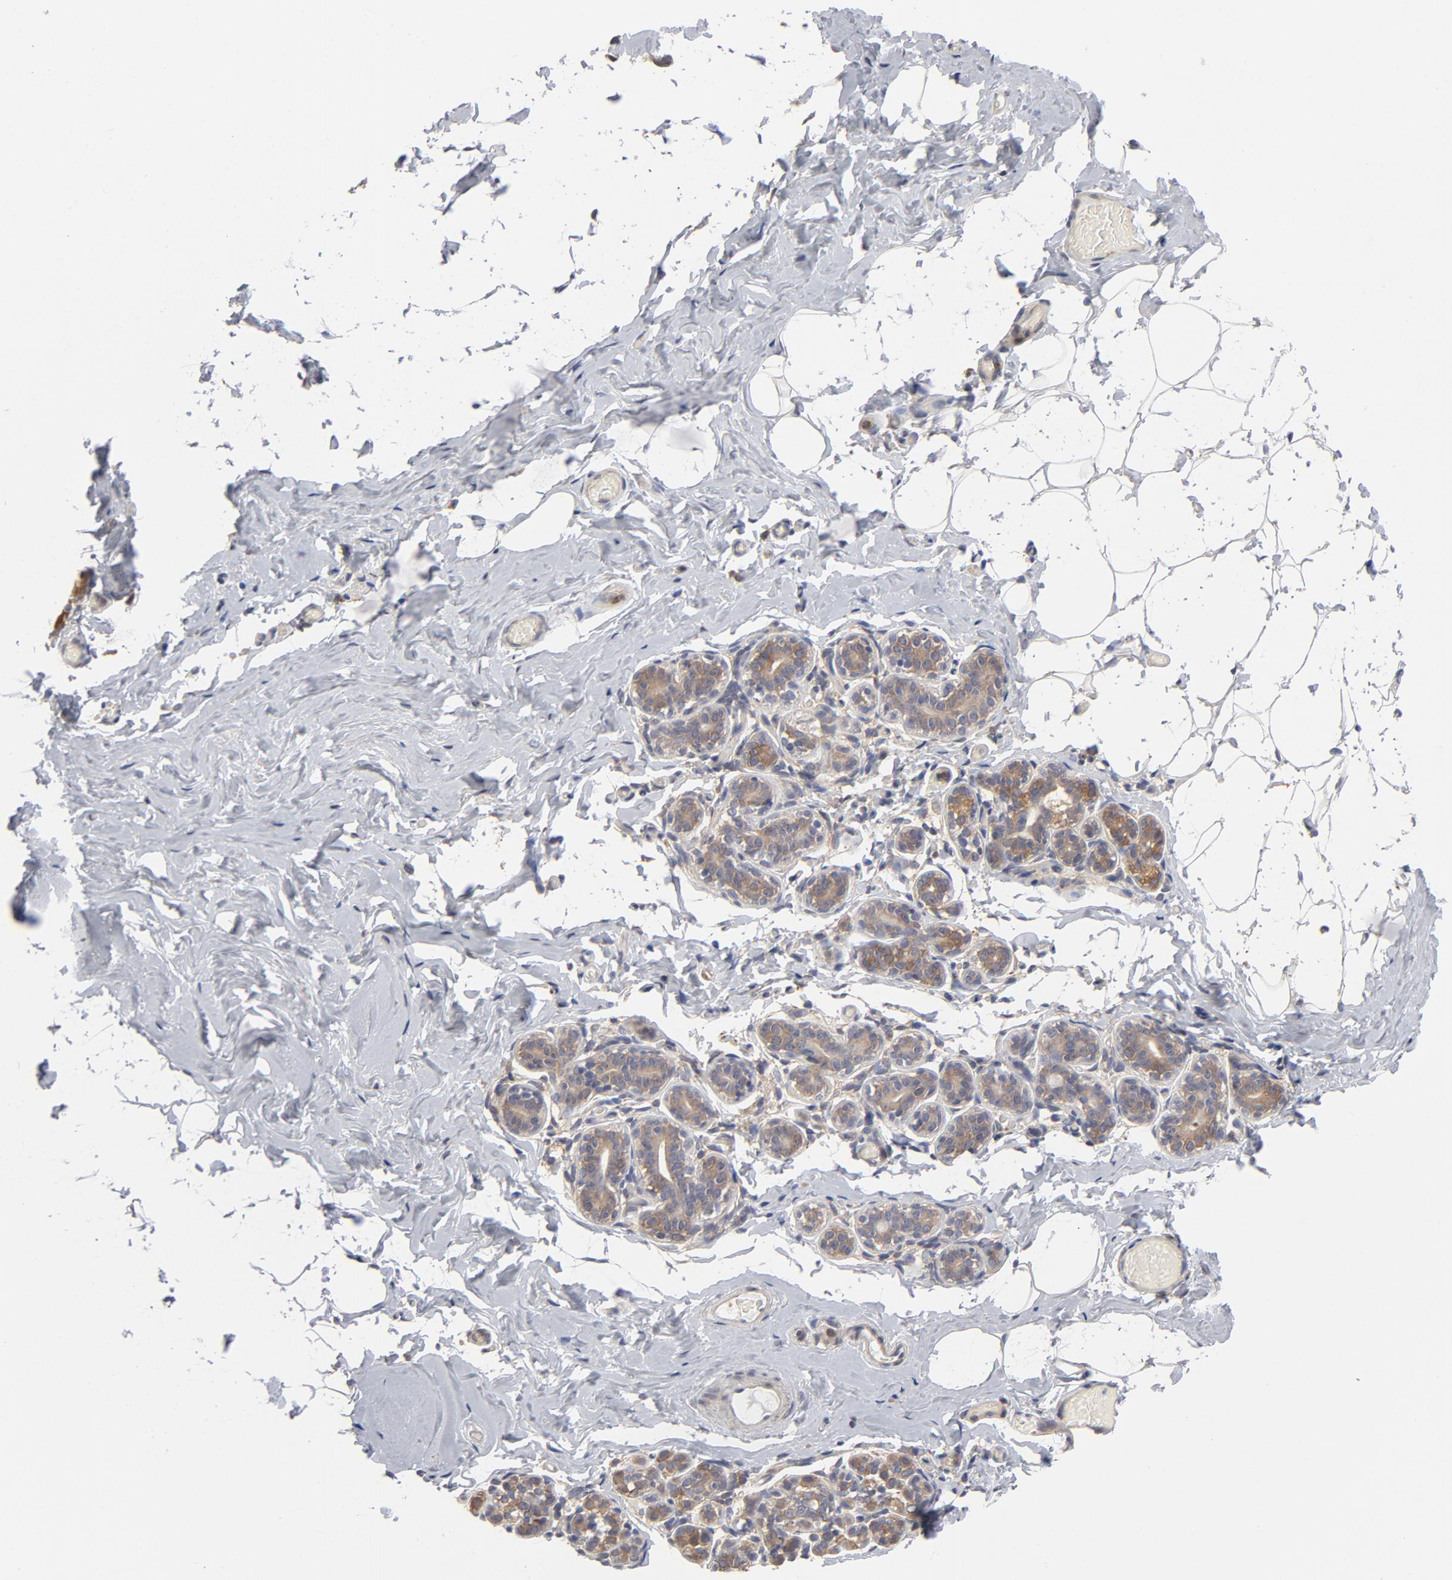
{"staining": {"intensity": "negative", "quantity": "none", "location": "none"}, "tissue": "breast", "cell_type": "Adipocytes", "image_type": "normal", "snomed": [{"axis": "morphology", "description": "Normal tissue, NOS"}, {"axis": "topography", "description": "Breast"}, {"axis": "topography", "description": "Soft tissue"}], "caption": "This is a histopathology image of immunohistochemistry (IHC) staining of benign breast, which shows no staining in adipocytes.", "gene": "ASMTL", "patient": {"sex": "female", "age": 75}}